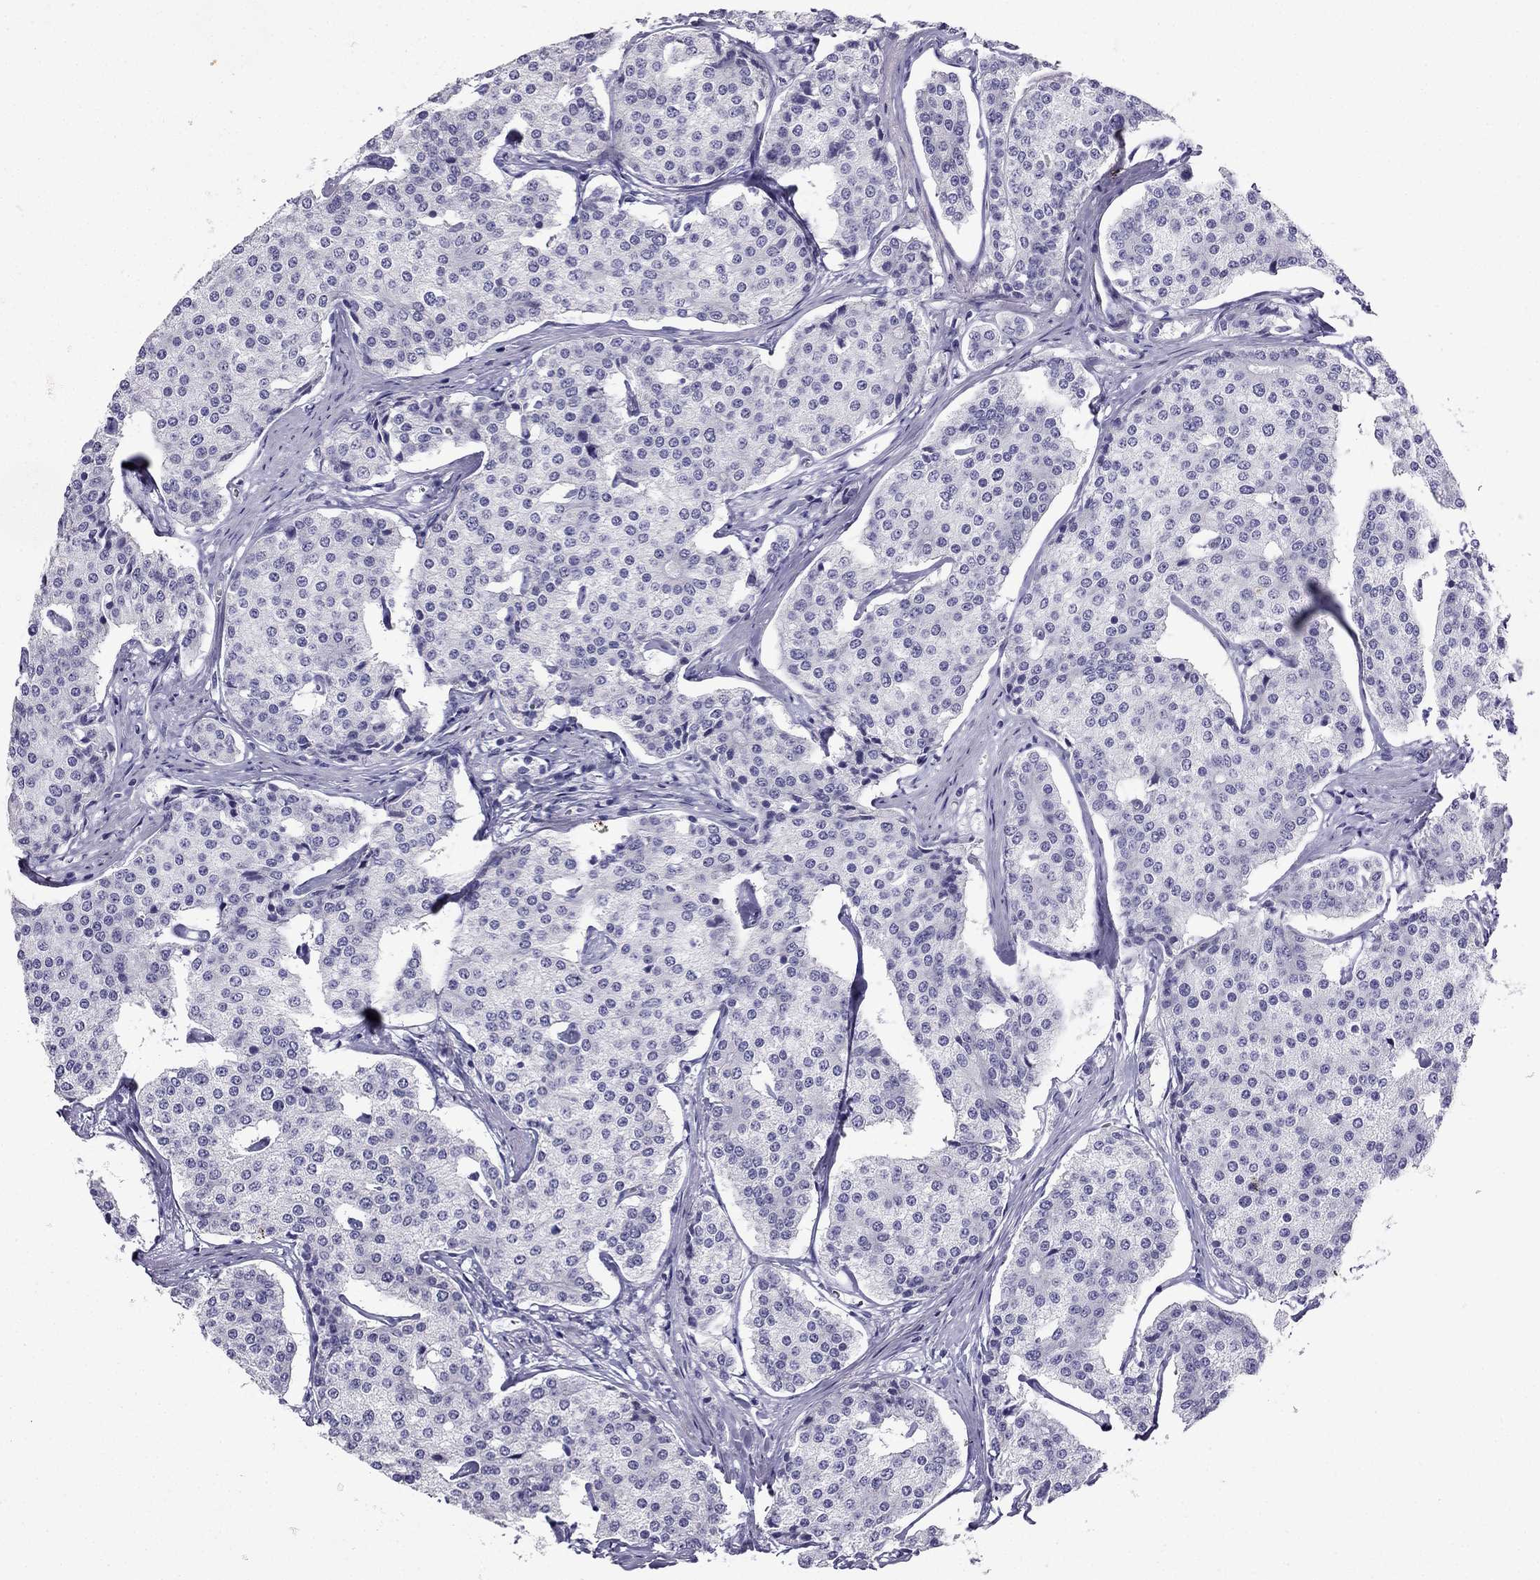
{"staining": {"intensity": "negative", "quantity": "none", "location": "none"}, "tissue": "carcinoid", "cell_type": "Tumor cells", "image_type": "cancer", "snomed": [{"axis": "morphology", "description": "Carcinoid, malignant, NOS"}, {"axis": "topography", "description": "Small intestine"}], "caption": "Immunohistochemical staining of carcinoid (malignant) shows no significant positivity in tumor cells.", "gene": "NPTX1", "patient": {"sex": "female", "age": 65}}